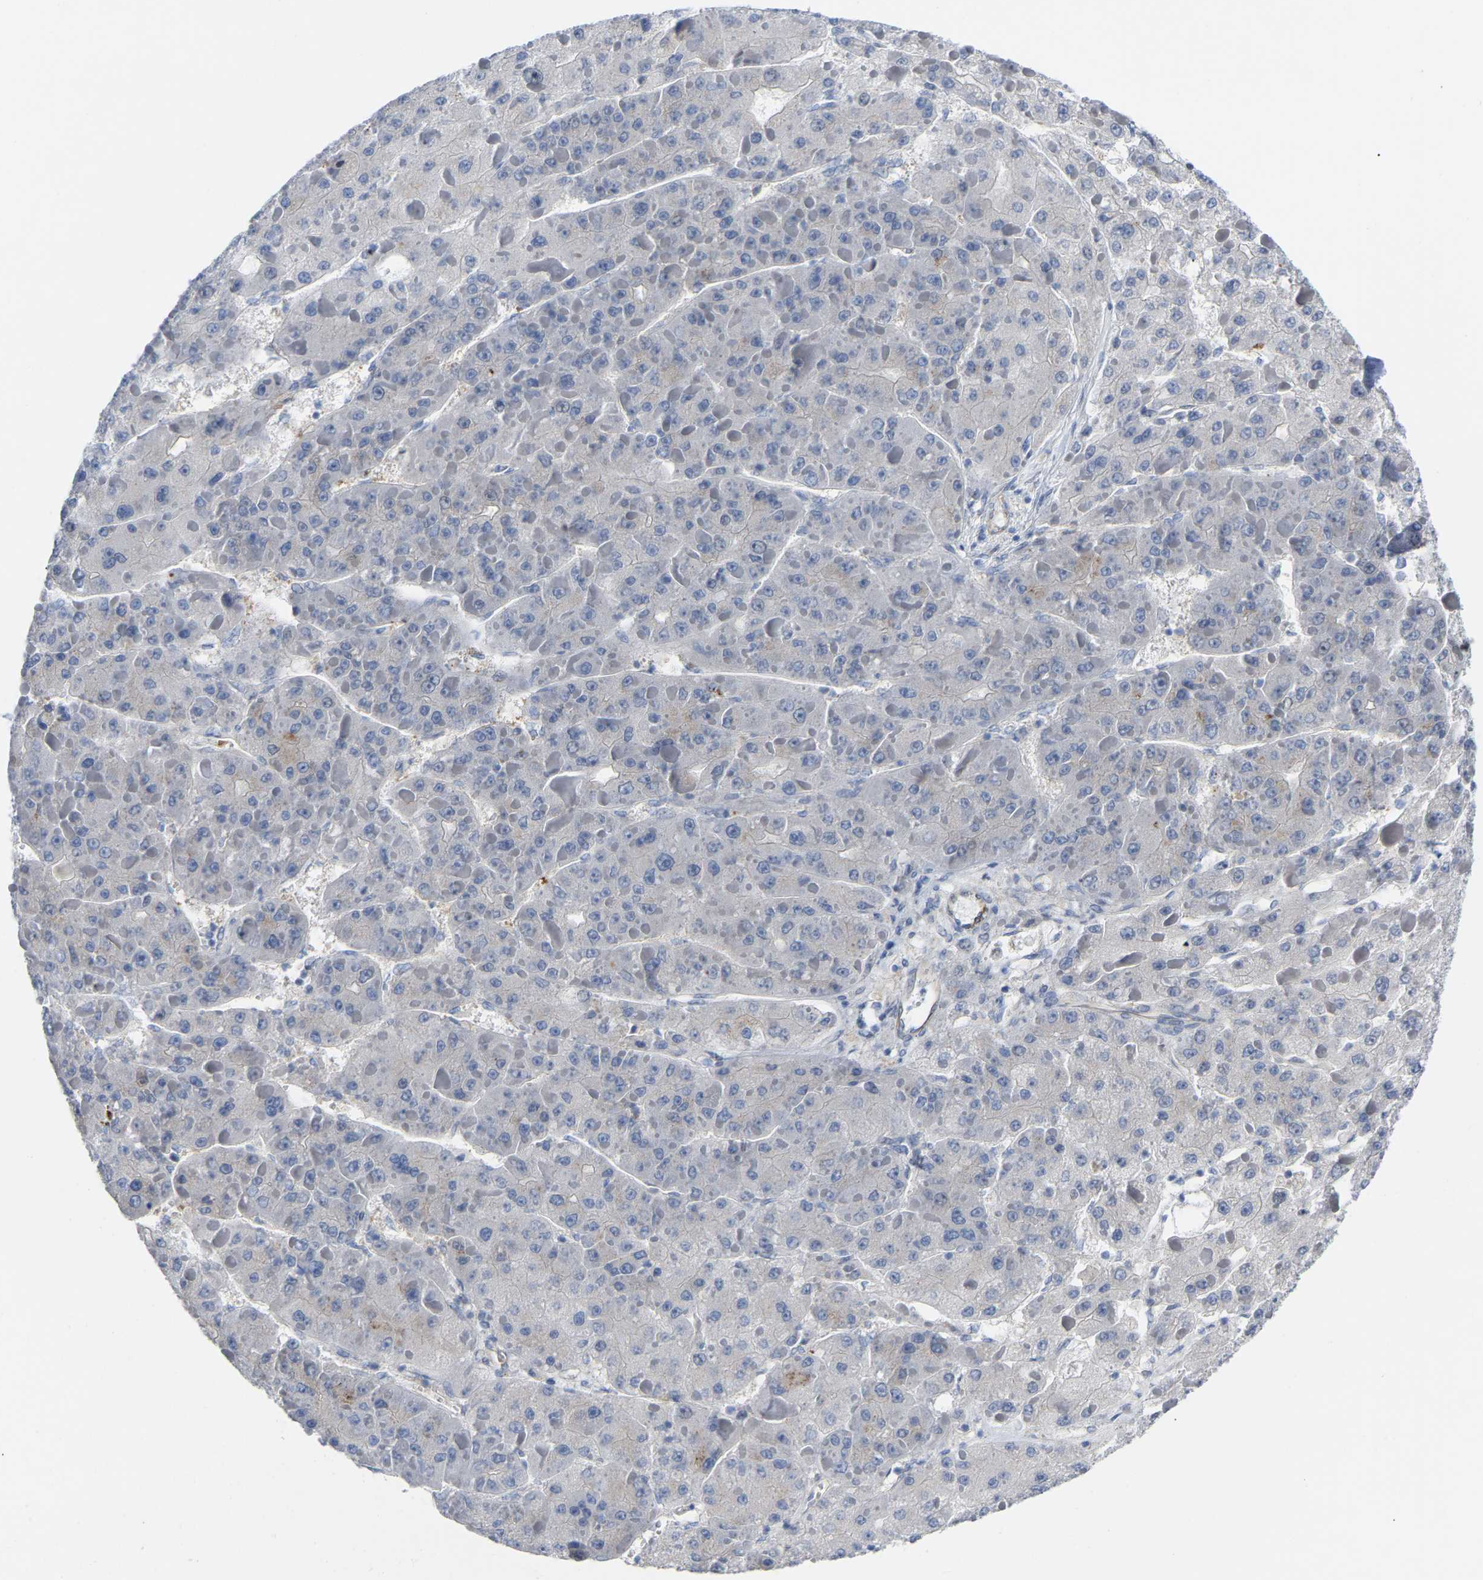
{"staining": {"intensity": "negative", "quantity": "none", "location": "none"}, "tissue": "liver cancer", "cell_type": "Tumor cells", "image_type": "cancer", "snomed": [{"axis": "morphology", "description": "Carcinoma, Hepatocellular, NOS"}, {"axis": "topography", "description": "Liver"}], "caption": "DAB (3,3'-diaminobenzidine) immunohistochemical staining of human liver cancer displays no significant positivity in tumor cells.", "gene": "ABTB2", "patient": {"sex": "female", "age": 73}}